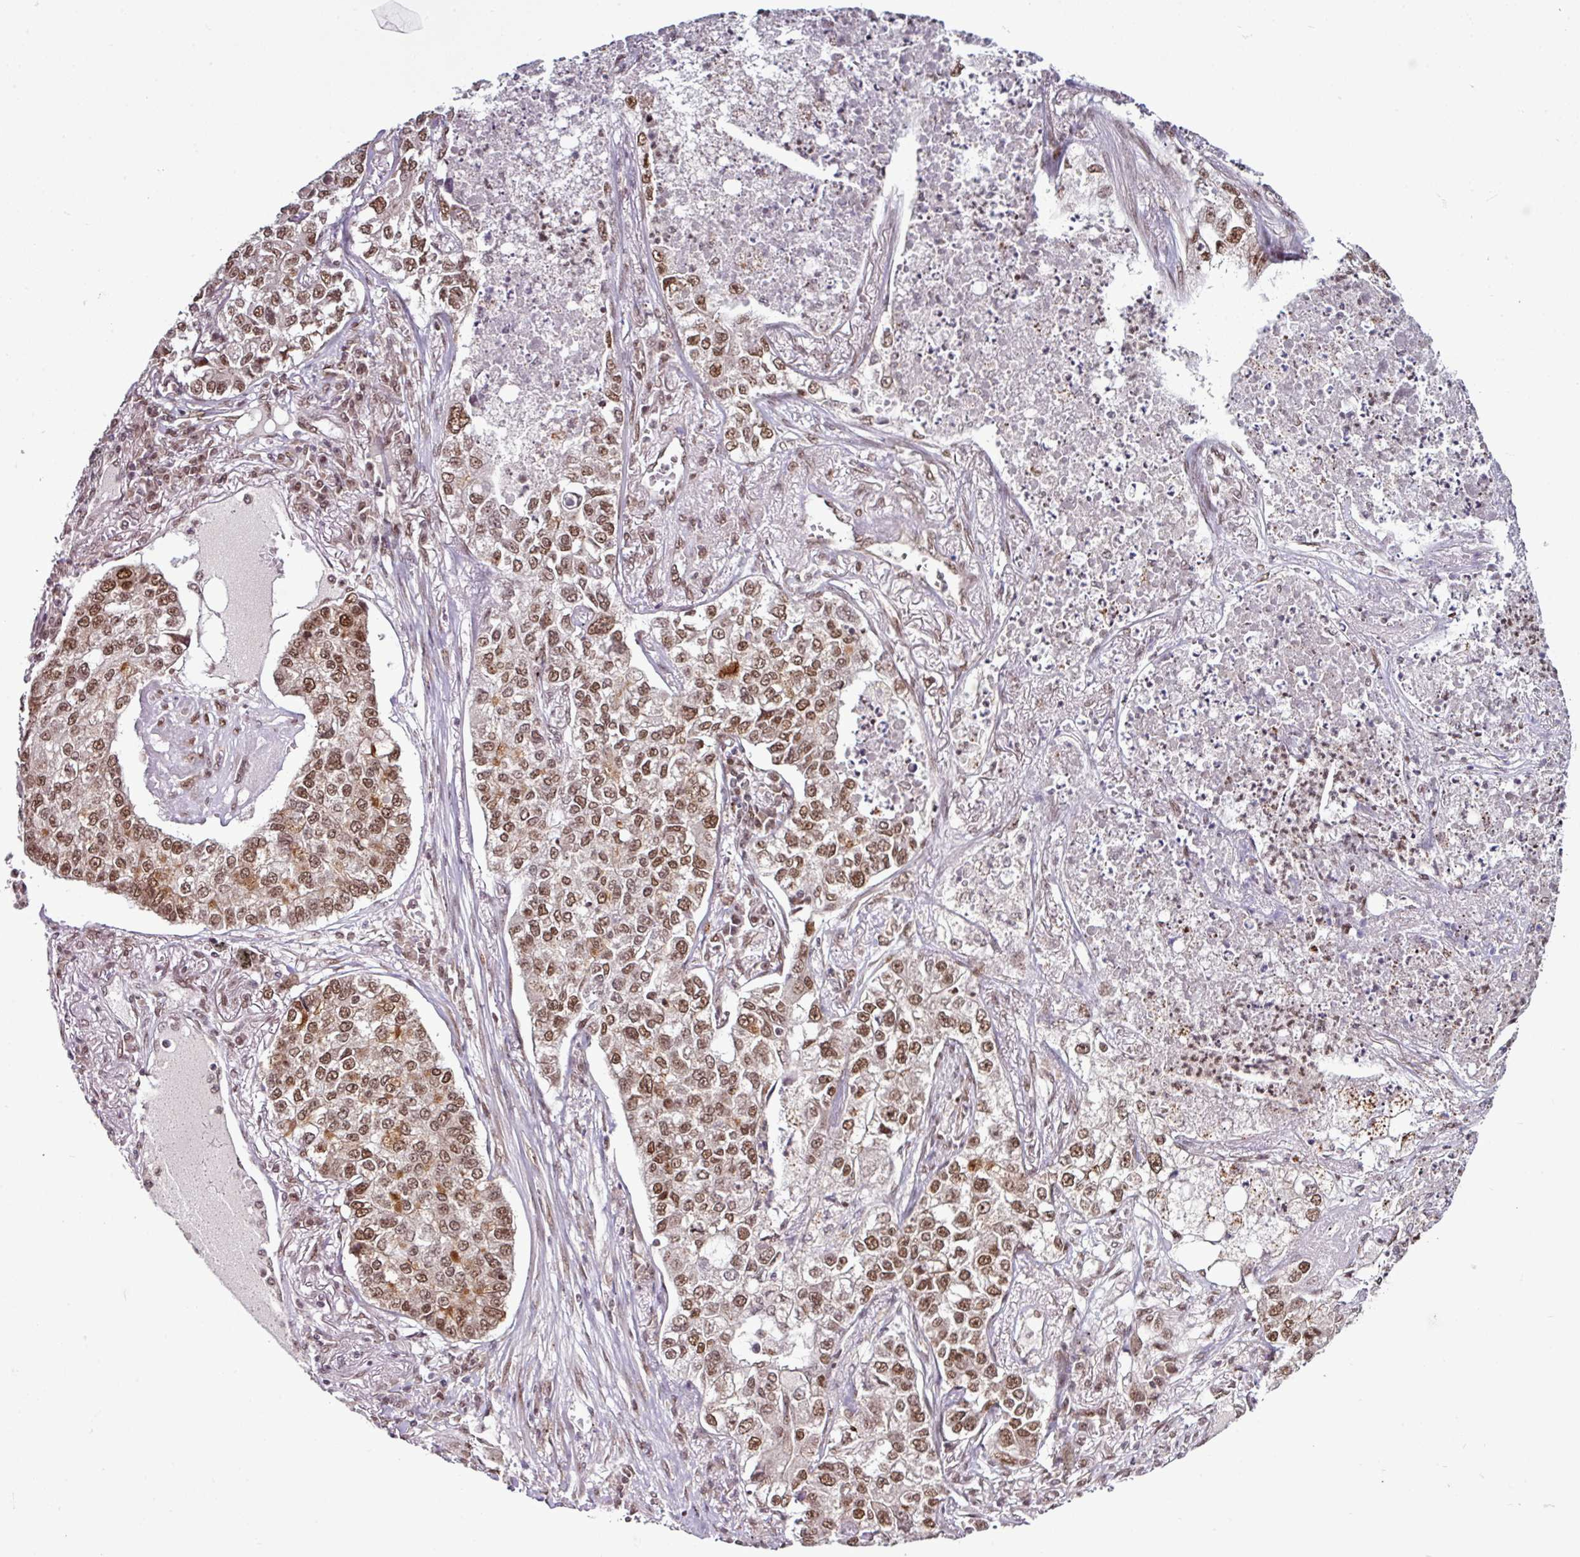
{"staining": {"intensity": "moderate", "quantity": ">75%", "location": "nuclear"}, "tissue": "lung cancer", "cell_type": "Tumor cells", "image_type": "cancer", "snomed": [{"axis": "morphology", "description": "Adenocarcinoma, NOS"}, {"axis": "topography", "description": "Lung"}], "caption": "DAB (3,3'-diaminobenzidine) immunohistochemical staining of lung cancer (adenocarcinoma) exhibits moderate nuclear protein expression in about >75% of tumor cells. (DAB IHC with brightfield microscopy, high magnification).", "gene": "MORF4L2", "patient": {"sex": "male", "age": 49}}